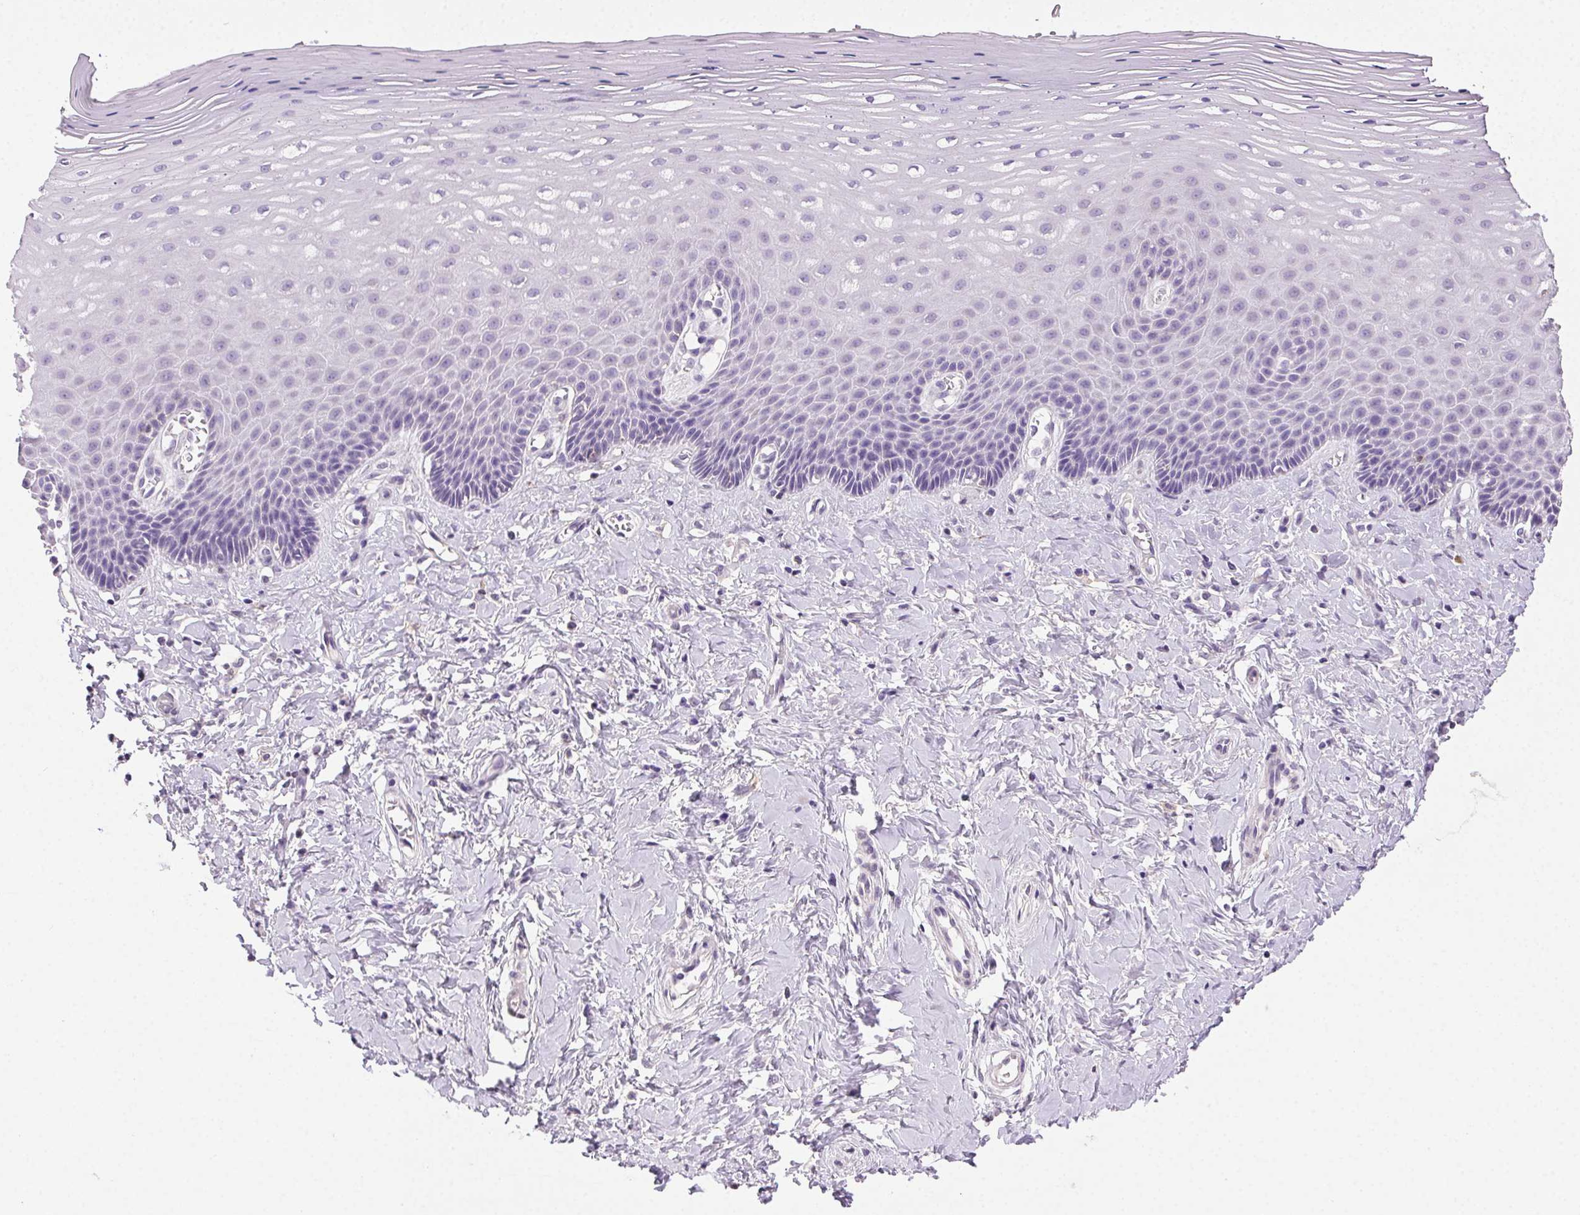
{"staining": {"intensity": "negative", "quantity": "none", "location": "none"}, "tissue": "vagina", "cell_type": "Squamous epithelial cells", "image_type": "normal", "snomed": [{"axis": "morphology", "description": "Normal tissue, NOS"}, {"axis": "topography", "description": "Vagina"}], "caption": "The photomicrograph shows no staining of squamous epithelial cells in benign vagina.", "gene": "AKAP5", "patient": {"sex": "female", "age": 83}}